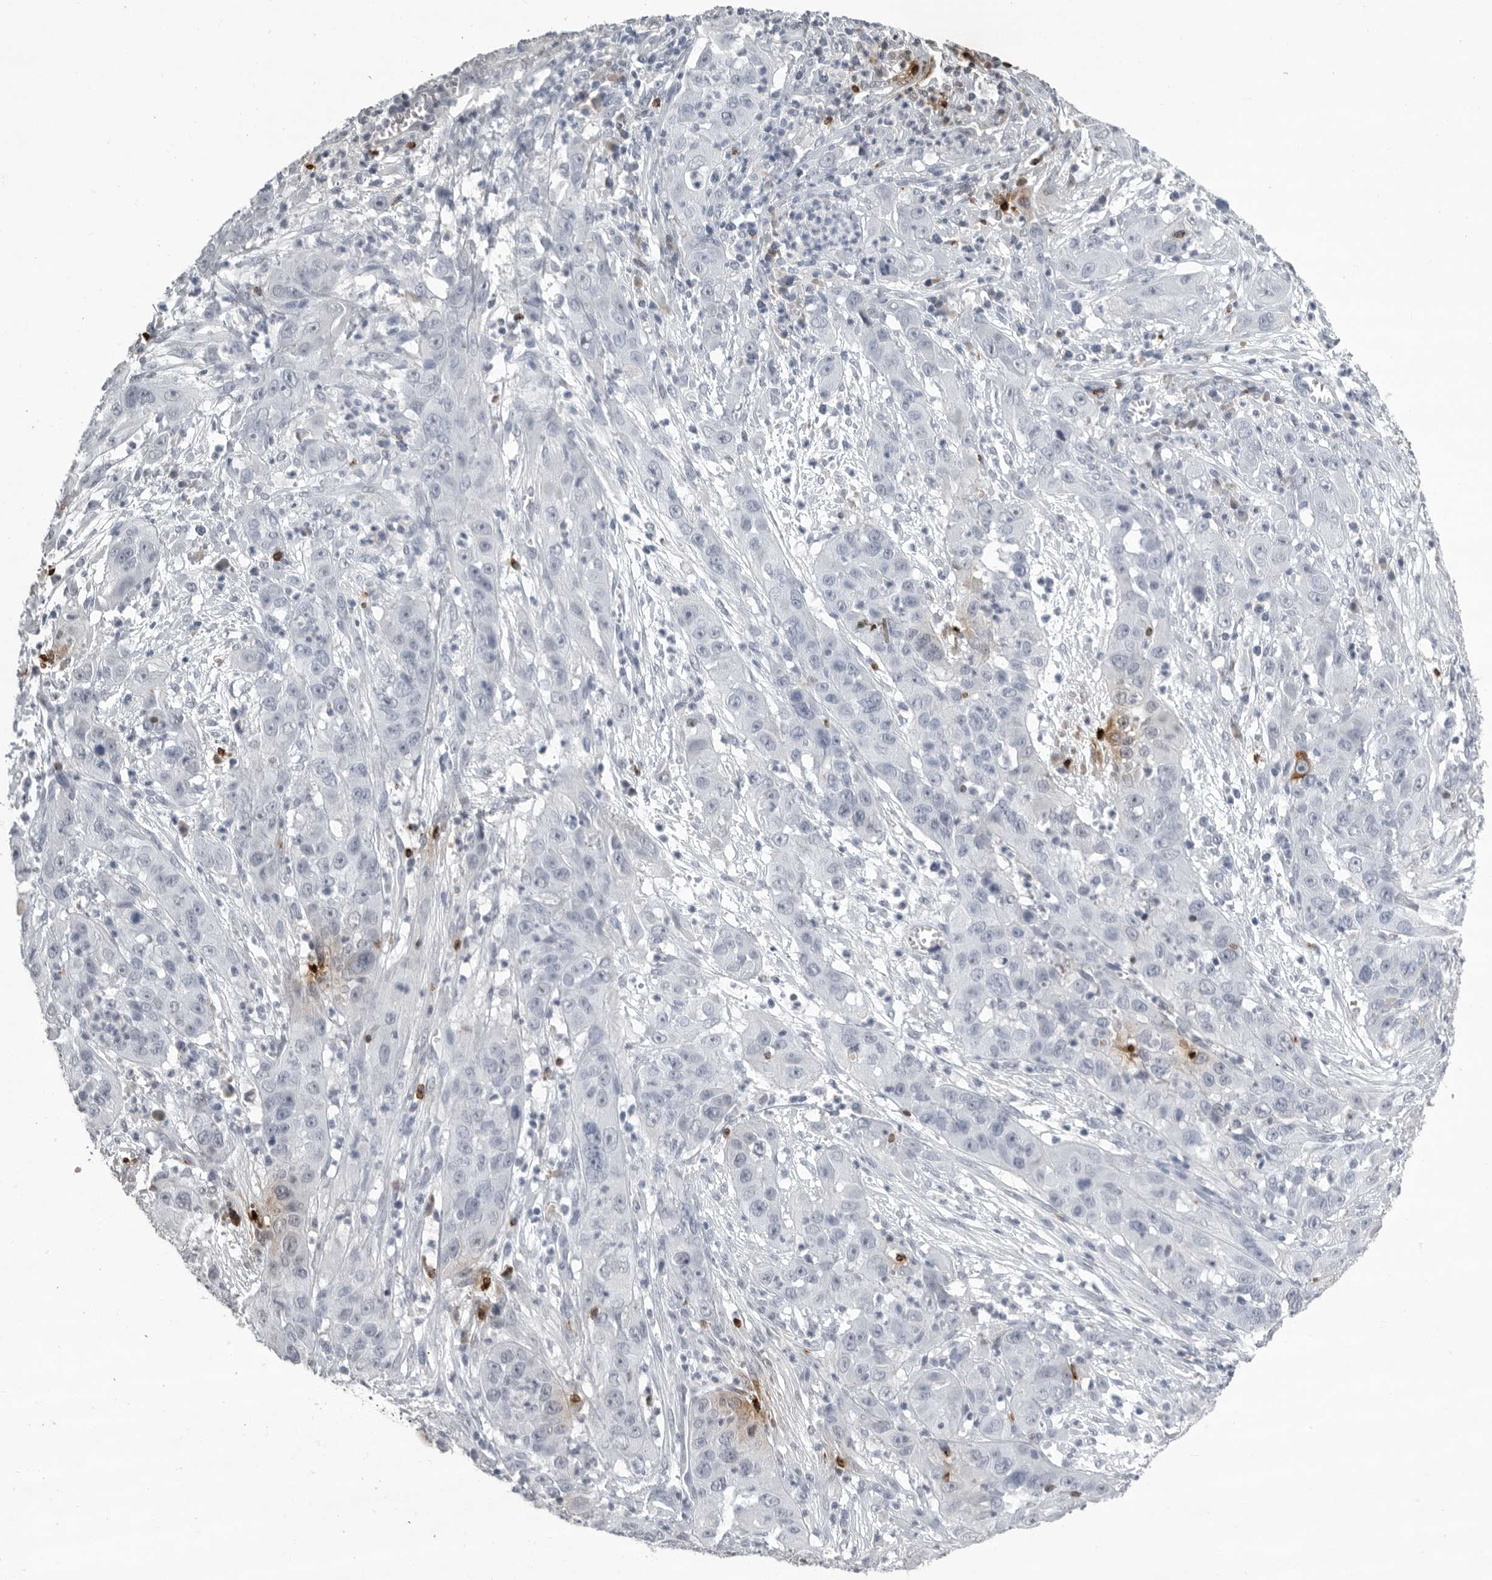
{"staining": {"intensity": "negative", "quantity": "none", "location": "none"}, "tissue": "cervical cancer", "cell_type": "Tumor cells", "image_type": "cancer", "snomed": [{"axis": "morphology", "description": "Squamous cell carcinoma, NOS"}, {"axis": "topography", "description": "Cervix"}], "caption": "DAB immunohistochemical staining of human squamous cell carcinoma (cervical) displays no significant positivity in tumor cells.", "gene": "GNLY", "patient": {"sex": "female", "age": 32}}